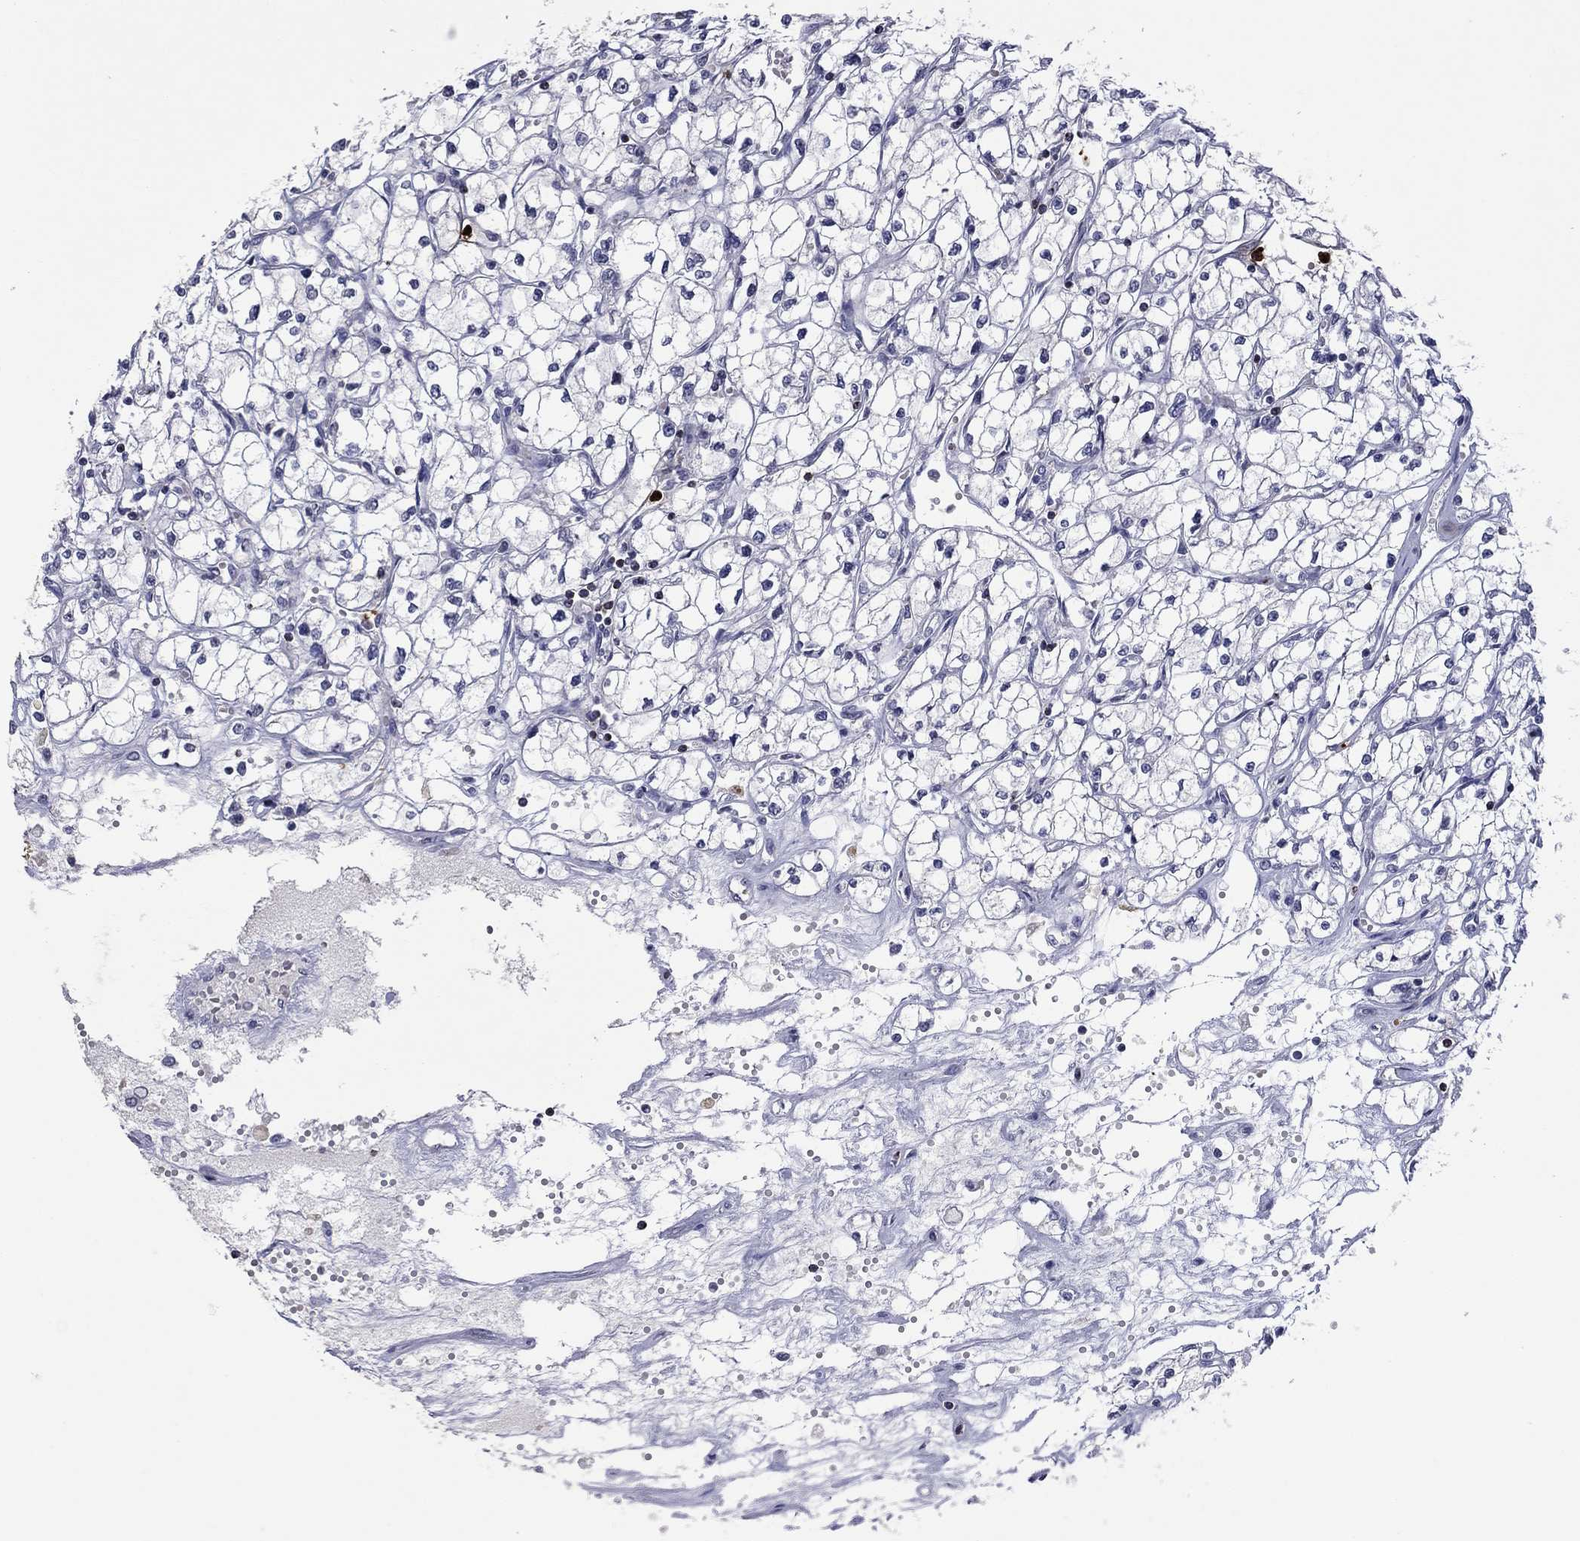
{"staining": {"intensity": "negative", "quantity": "none", "location": "none"}, "tissue": "renal cancer", "cell_type": "Tumor cells", "image_type": "cancer", "snomed": [{"axis": "morphology", "description": "Adenocarcinoma, NOS"}, {"axis": "topography", "description": "Kidney"}], "caption": "There is no significant expression in tumor cells of renal cancer. (DAB immunohistochemistry, high magnification).", "gene": "CCL5", "patient": {"sex": "male", "age": 67}}